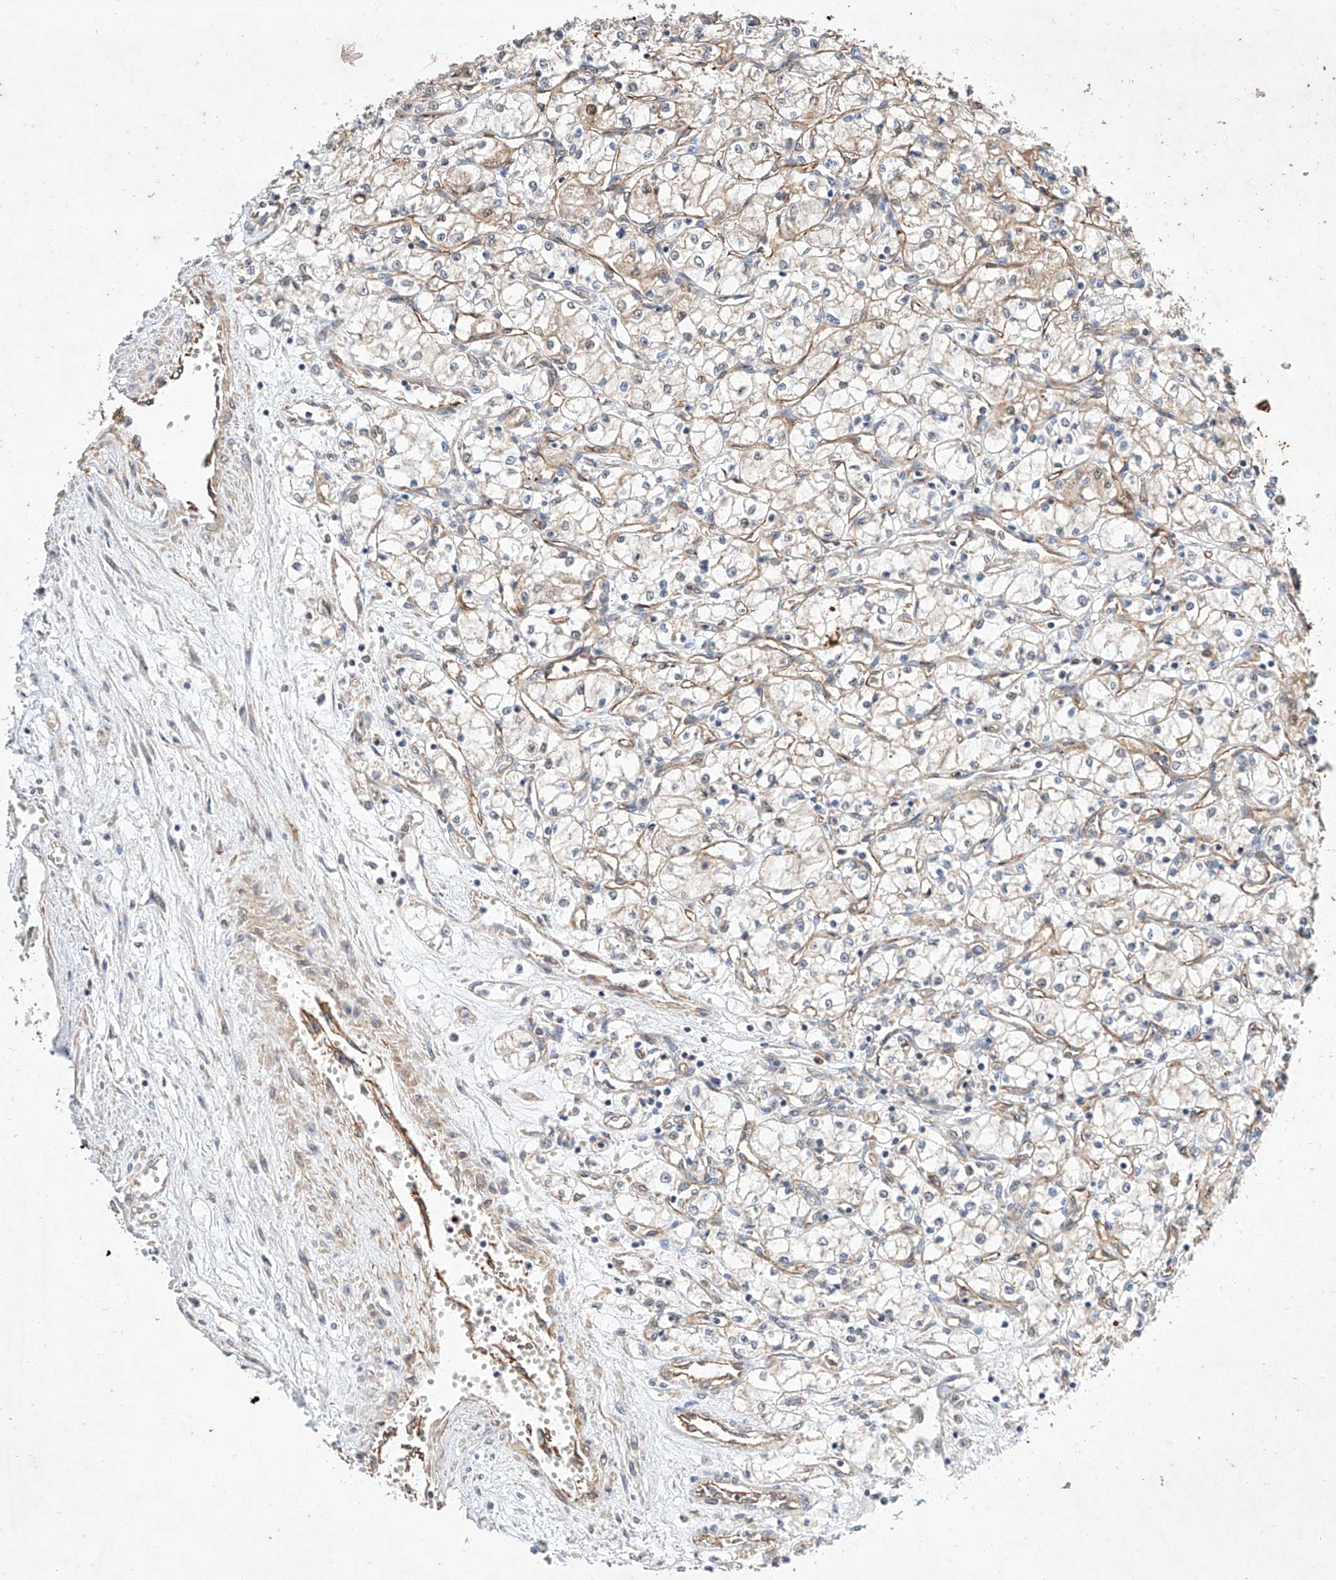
{"staining": {"intensity": "weak", "quantity": "<25%", "location": "cytoplasmic/membranous"}, "tissue": "renal cancer", "cell_type": "Tumor cells", "image_type": "cancer", "snomed": [{"axis": "morphology", "description": "Adenocarcinoma, NOS"}, {"axis": "topography", "description": "Kidney"}], "caption": "High power microscopy image of an IHC micrograph of renal cancer (adenocarcinoma), revealing no significant staining in tumor cells.", "gene": "C6orf118", "patient": {"sex": "male", "age": 59}}